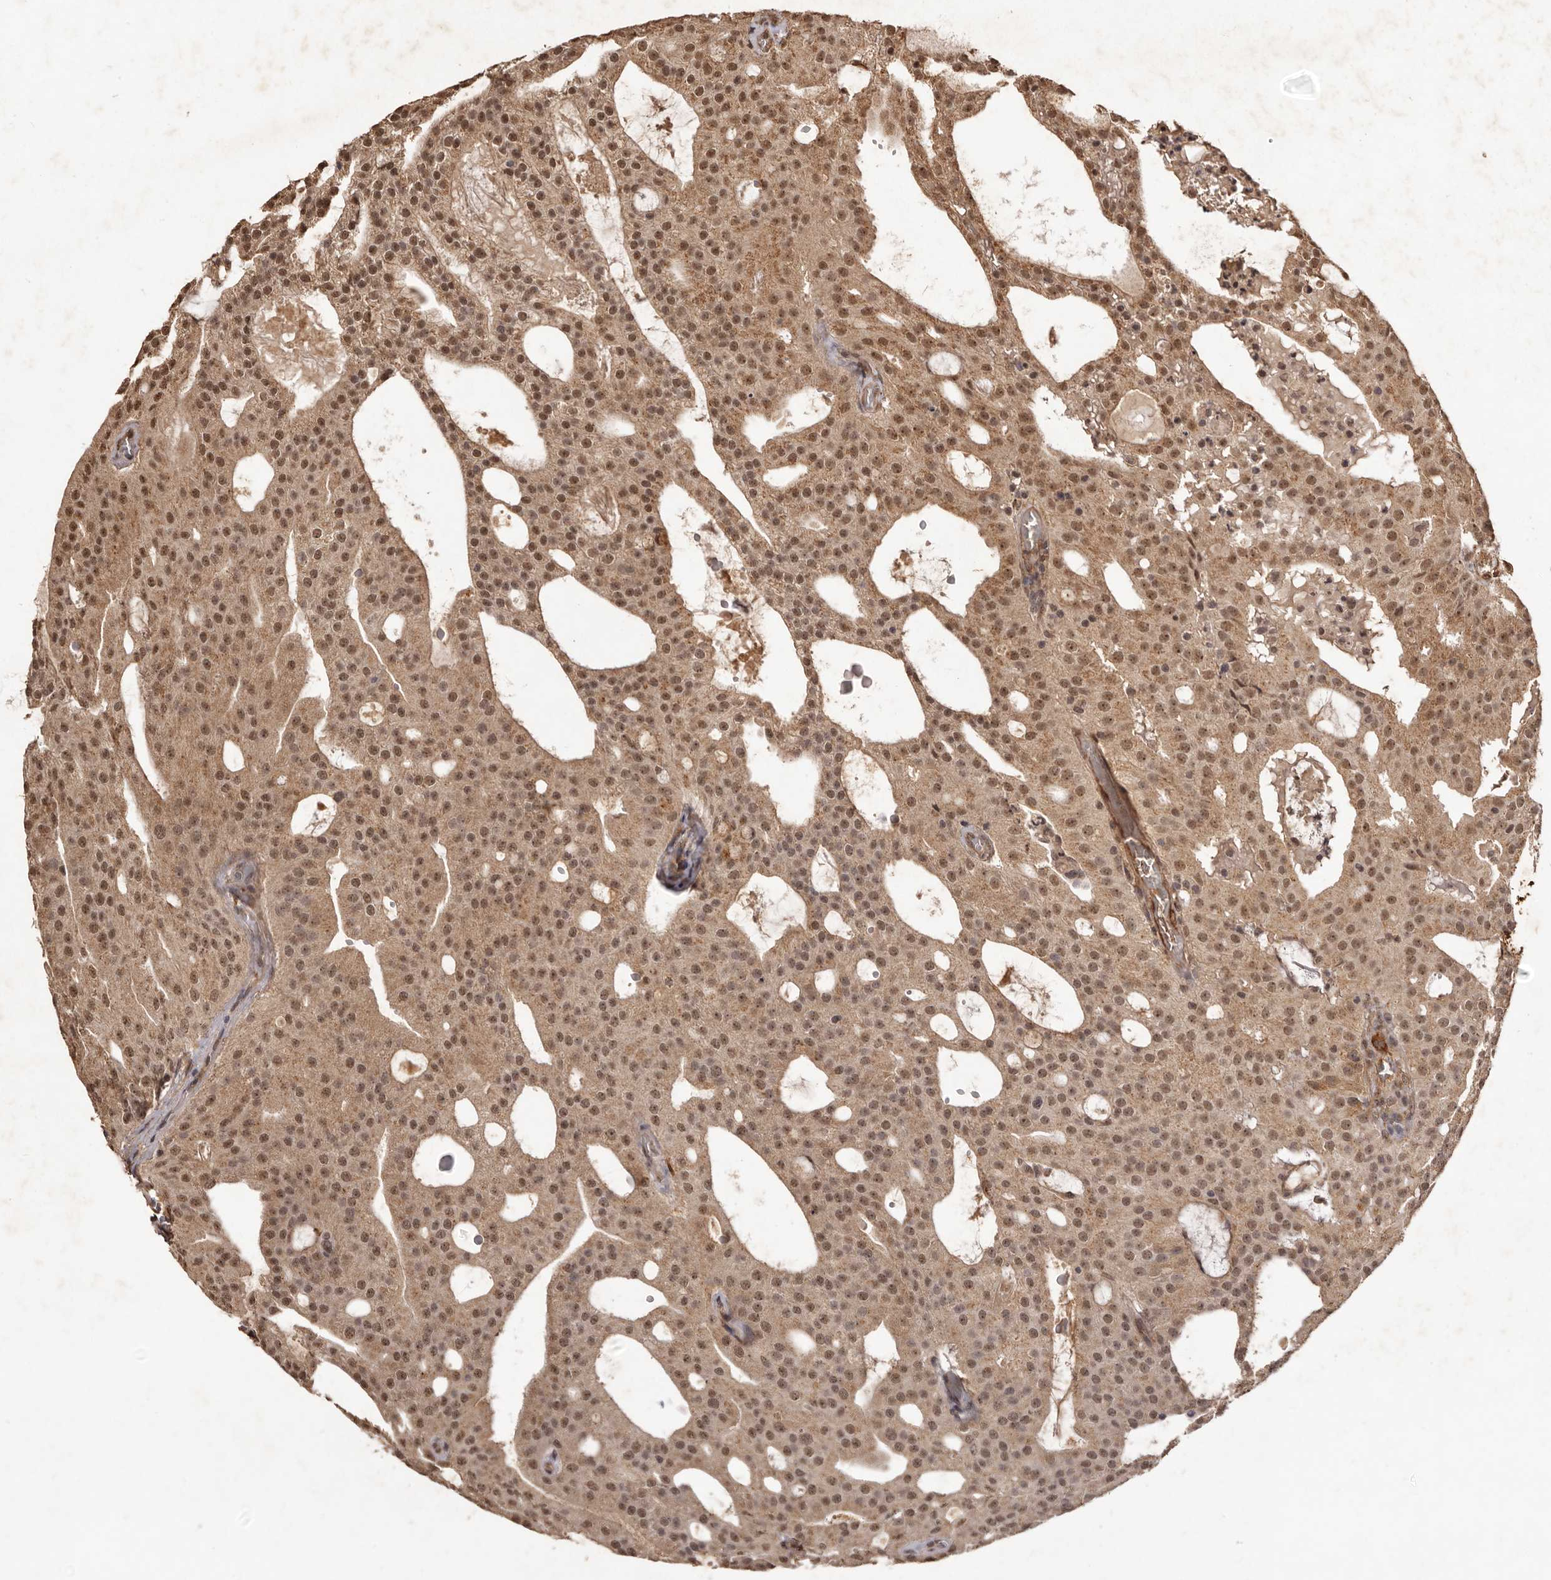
{"staining": {"intensity": "moderate", "quantity": ">75%", "location": "cytoplasmic/membranous,nuclear"}, "tissue": "prostate cancer", "cell_type": "Tumor cells", "image_type": "cancer", "snomed": [{"axis": "morphology", "description": "Adenocarcinoma, Medium grade"}, {"axis": "topography", "description": "Prostate"}], "caption": "Protein analysis of prostate cancer (medium-grade adenocarcinoma) tissue exhibits moderate cytoplasmic/membranous and nuclear staining in approximately >75% of tumor cells.", "gene": "NOTCH1", "patient": {"sex": "male", "age": 88}}